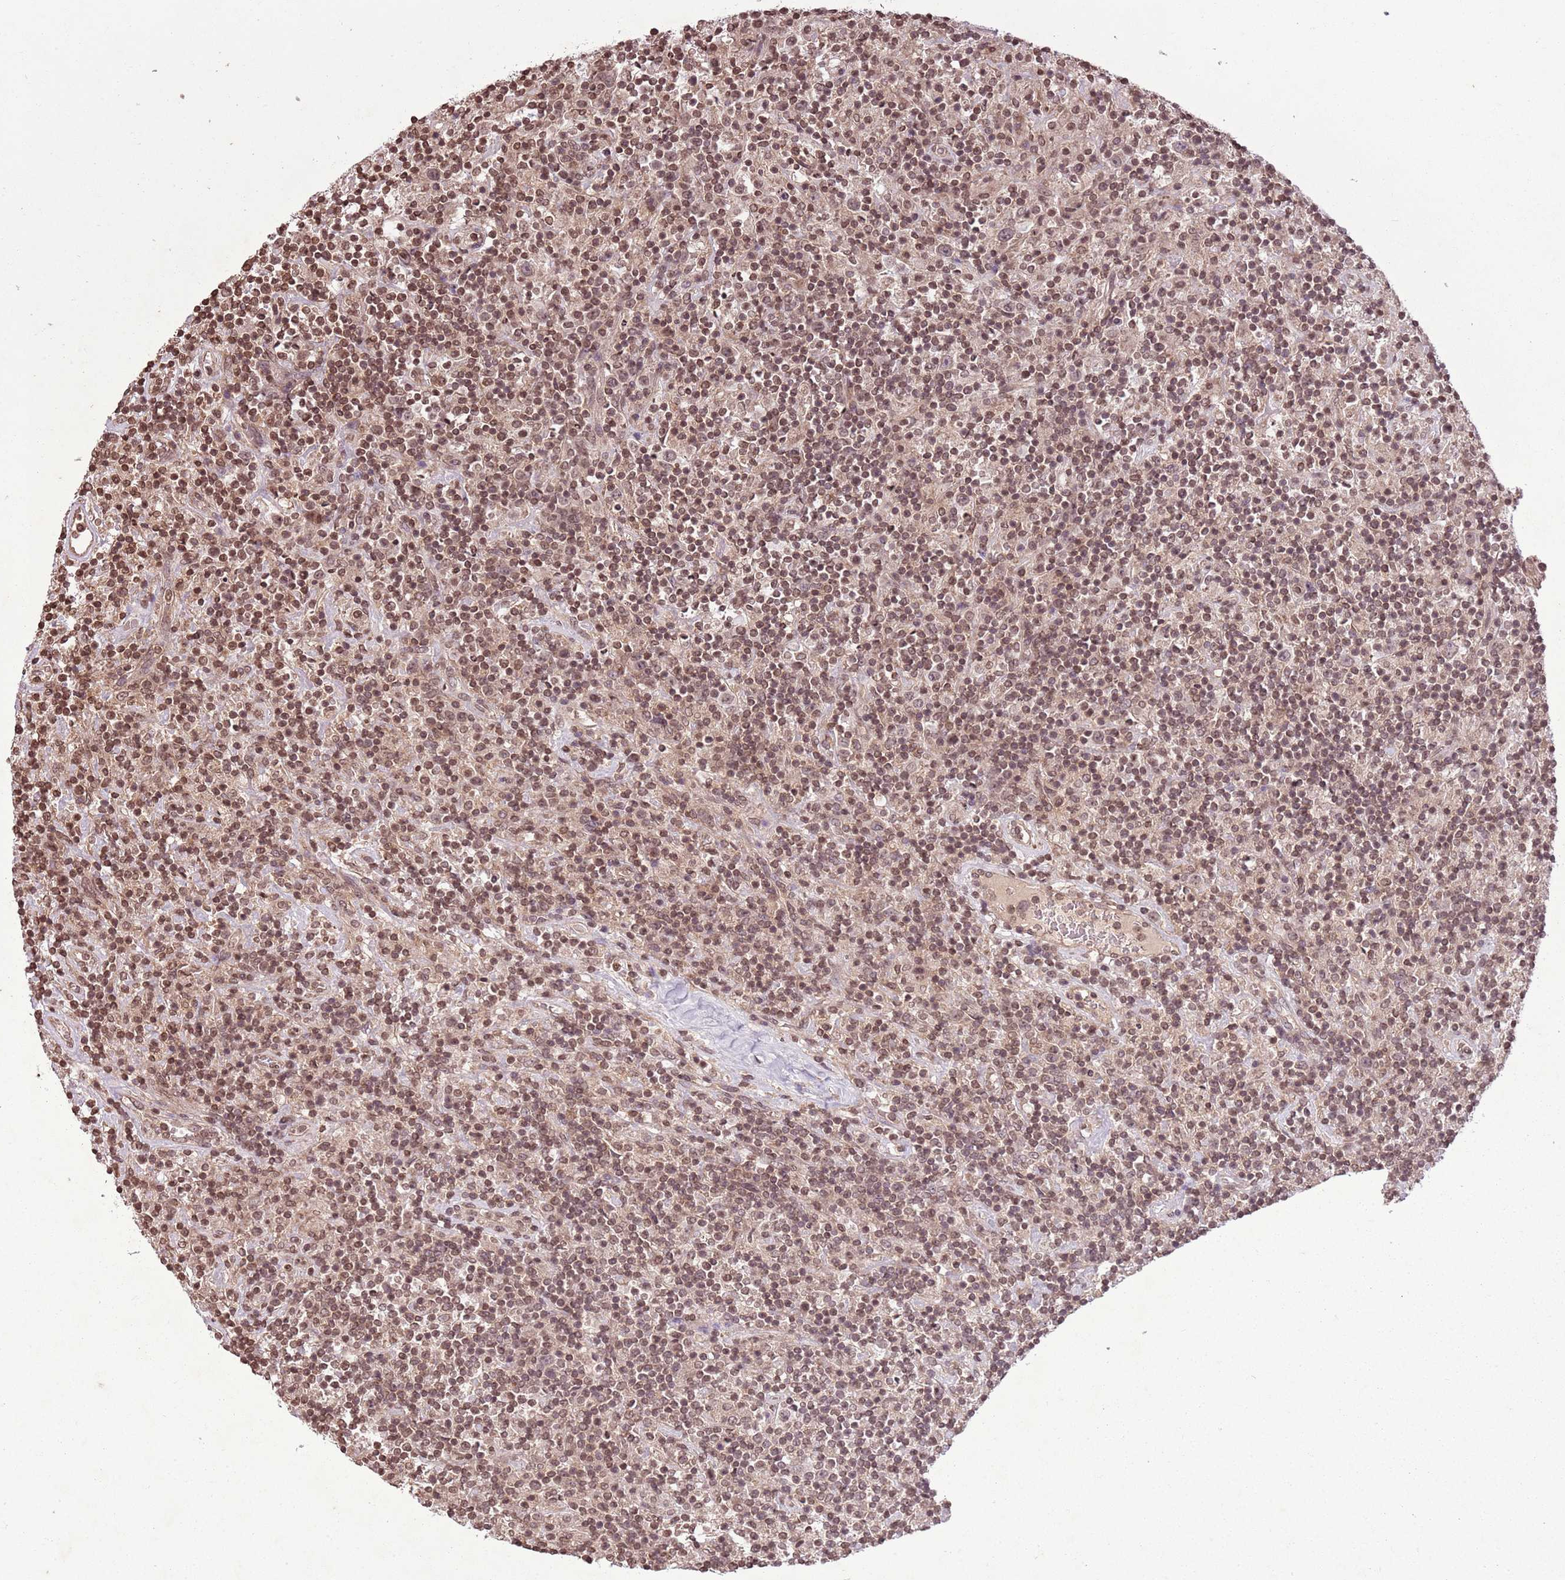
{"staining": {"intensity": "negative", "quantity": "none", "location": "none"}, "tissue": "lymphoma", "cell_type": "Tumor cells", "image_type": "cancer", "snomed": [{"axis": "morphology", "description": "Hodgkin's disease, NOS"}, {"axis": "topography", "description": "Lymph node"}], "caption": "Immunohistochemistry histopathology image of neoplastic tissue: Hodgkin's disease stained with DAB (3,3'-diaminobenzidine) reveals no significant protein staining in tumor cells. The staining is performed using DAB brown chromogen with nuclei counter-stained in using hematoxylin.", "gene": "CAPN9", "patient": {"sex": "male", "age": 70}}